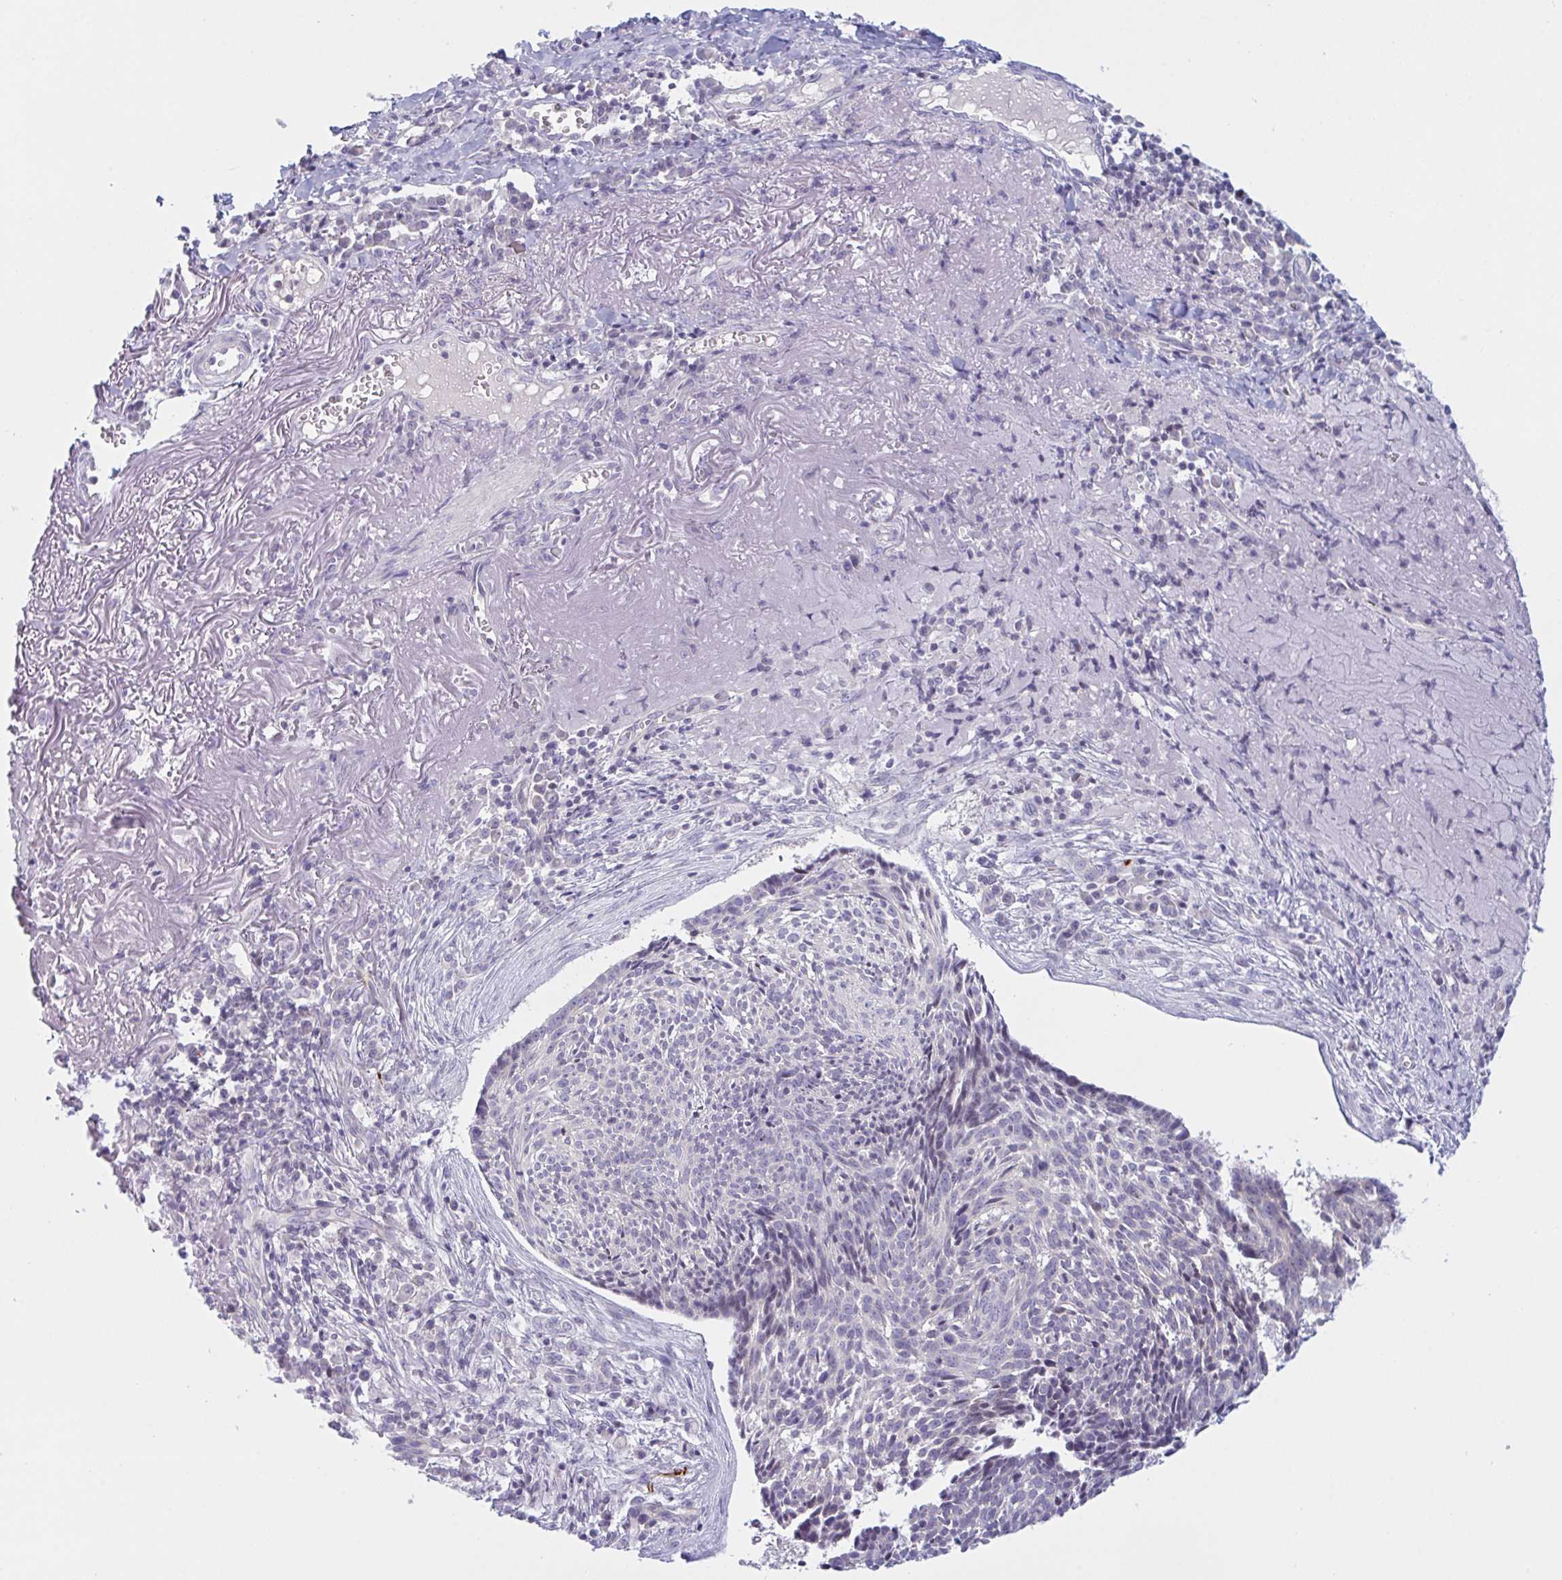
{"staining": {"intensity": "negative", "quantity": "none", "location": "none"}, "tissue": "skin cancer", "cell_type": "Tumor cells", "image_type": "cancer", "snomed": [{"axis": "morphology", "description": "Basal cell carcinoma"}, {"axis": "topography", "description": "Skin"}, {"axis": "topography", "description": "Skin of face"}], "caption": "Tumor cells are negative for protein expression in human skin basal cell carcinoma. (Stains: DAB IHC with hematoxylin counter stain, Microscopy: brightfield microscopy at high magnification).", "gene": "NAA30", "patient": {"sex": "female", "age": 95}}